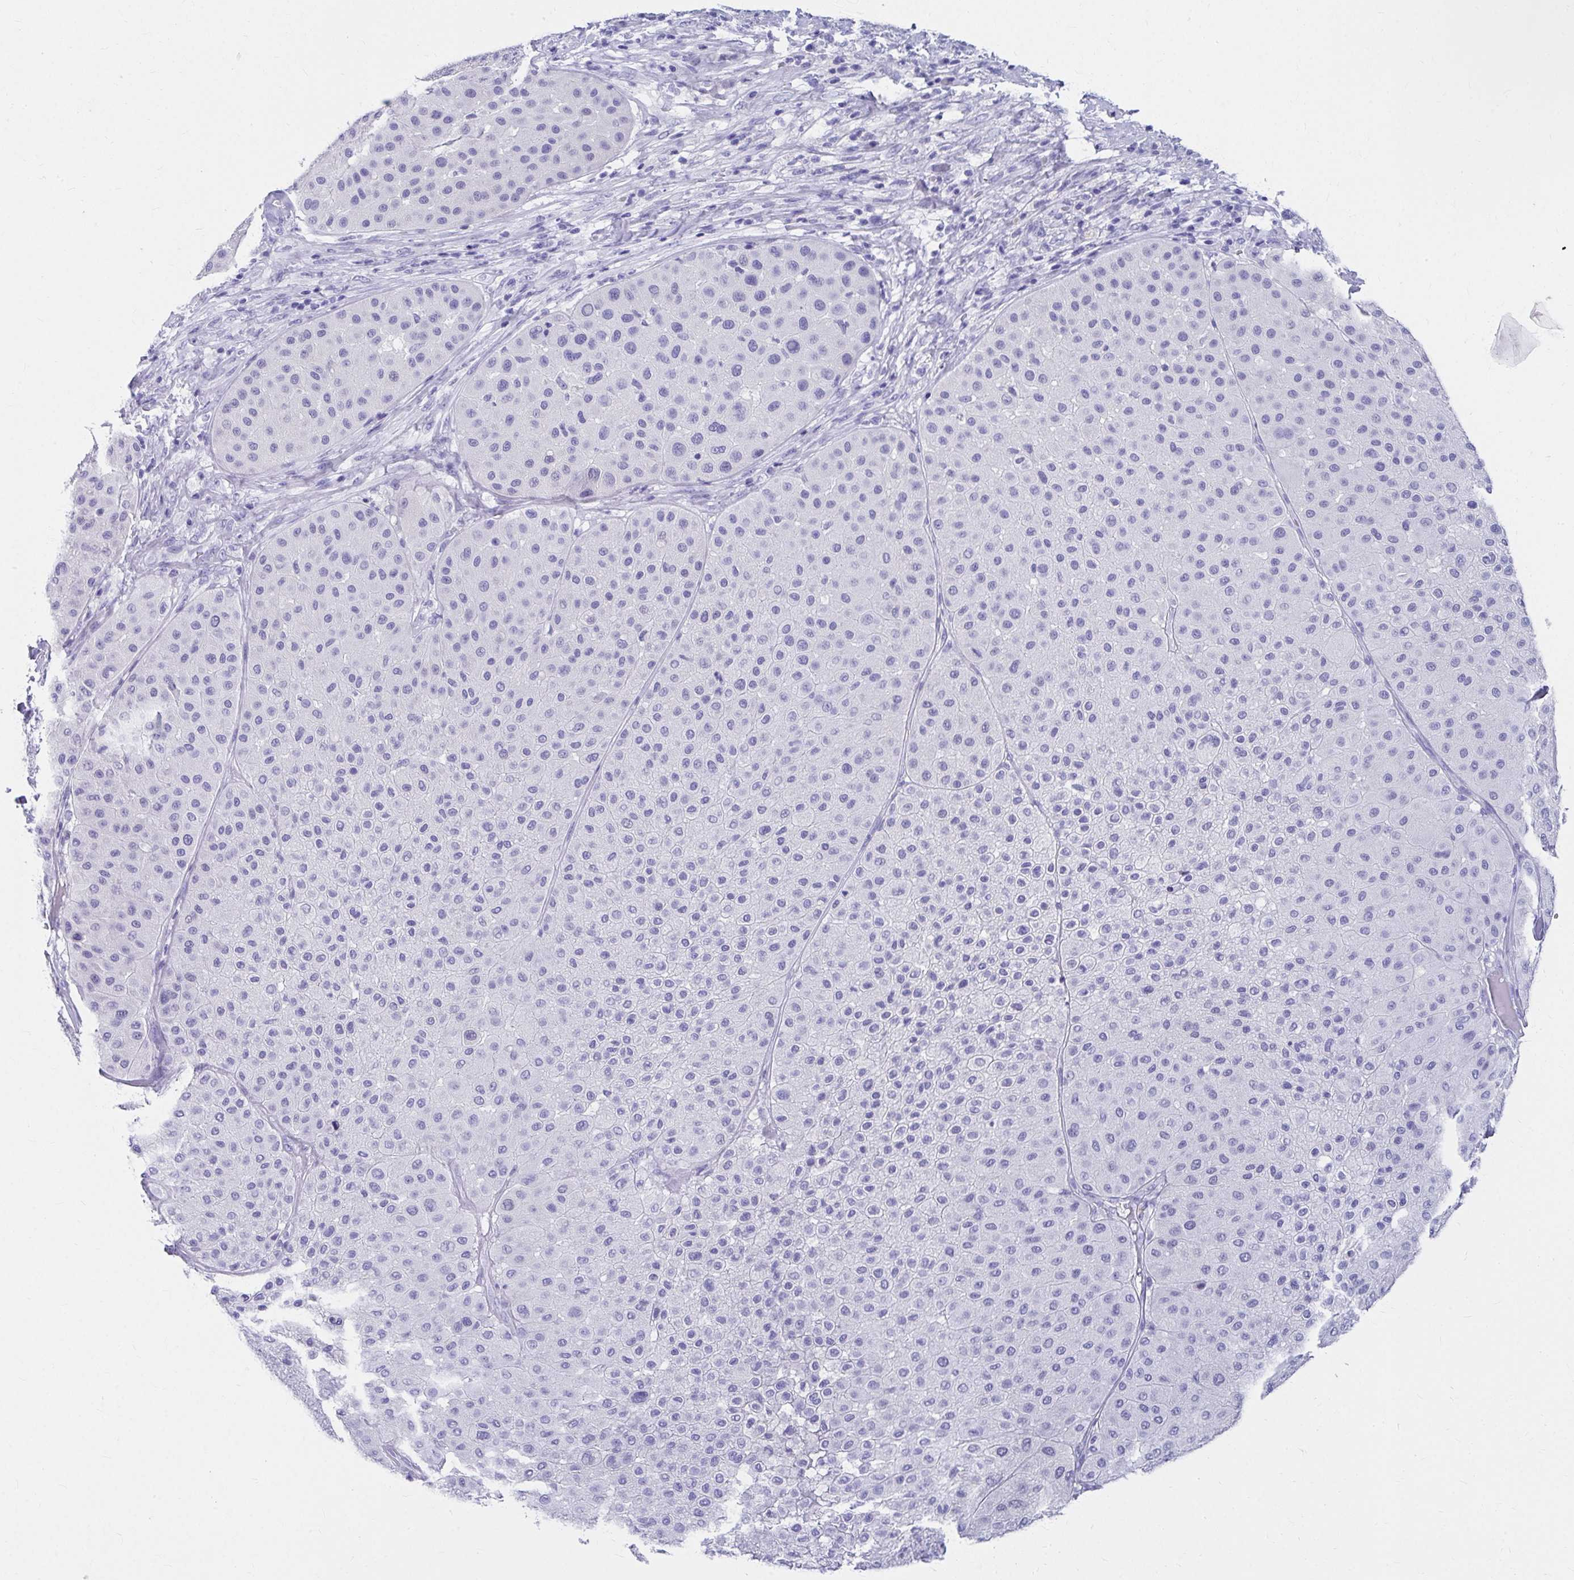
{"staining": {"intensity": "negative", "quantity": "none", "location": "none"}, "tissue": "melanoma", "cell_type": "Tumor cells", "image_type": "cancer", "snomed": [{"axis": "morphology", "description": "Malignant melanoma, Metastatic site"}, {"axis": "topography", "description": "Smooth muscle"}], "caption": "Tumor cells are negative for brown protein staining in melanoma. Brightfield microscopy of immunohistochemistry (IHC) stained with DAB (3,3'-diaminobenzidine) (brown) and hematoxylin (blue), captured at high magnification.", "gene": "DPEP3", "patient": {"sex": "male", "age": 41}}